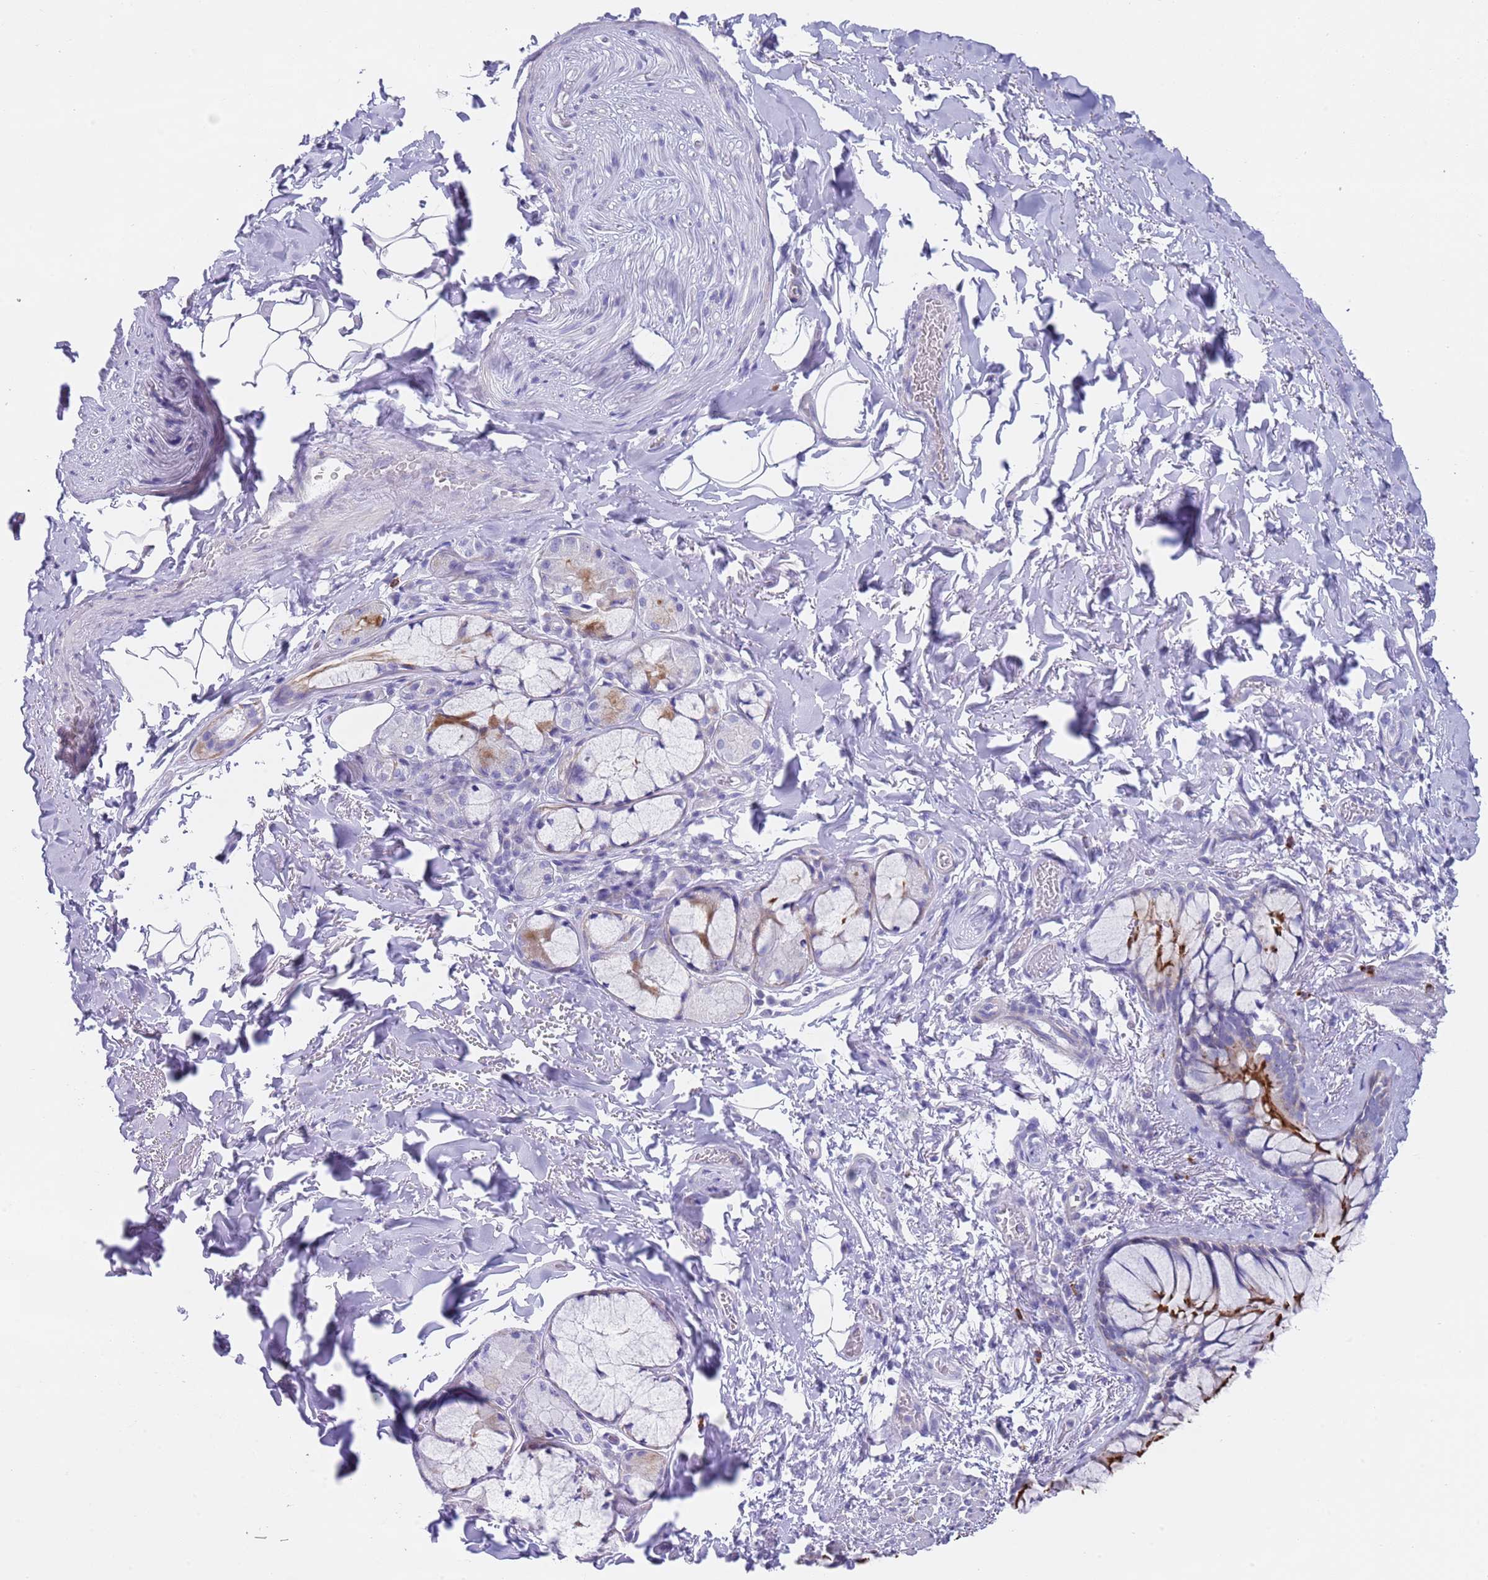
{"staining": {"intensity": "strong", "quantity": "25%-75%", "location": "cytoplasmic/membranous"}, "tissue": "bronchus", "cell_type": "Respiratory epithelial cells", "image_type": "normal", "snomed": [{"axis": "morphology", "description": "Normal tissue, NOS"}, {"axis": "topography", "description": "Cartilage tissue"}], "caption": "An immunohistochemistry histopathology image of normal tissue is shown. Protein staining in brown highlights strong cytoplasmic/membranous positivity in bronchus within respiratory epithelial cells. (Stains: DAB (3,3'-diaminobenzidine) in brown, nuclei in blue, Microscopy: brightfield microscopy at high magnification).", "gene": "CPXM2", "patient": {"sex": "male", "age": 63}}